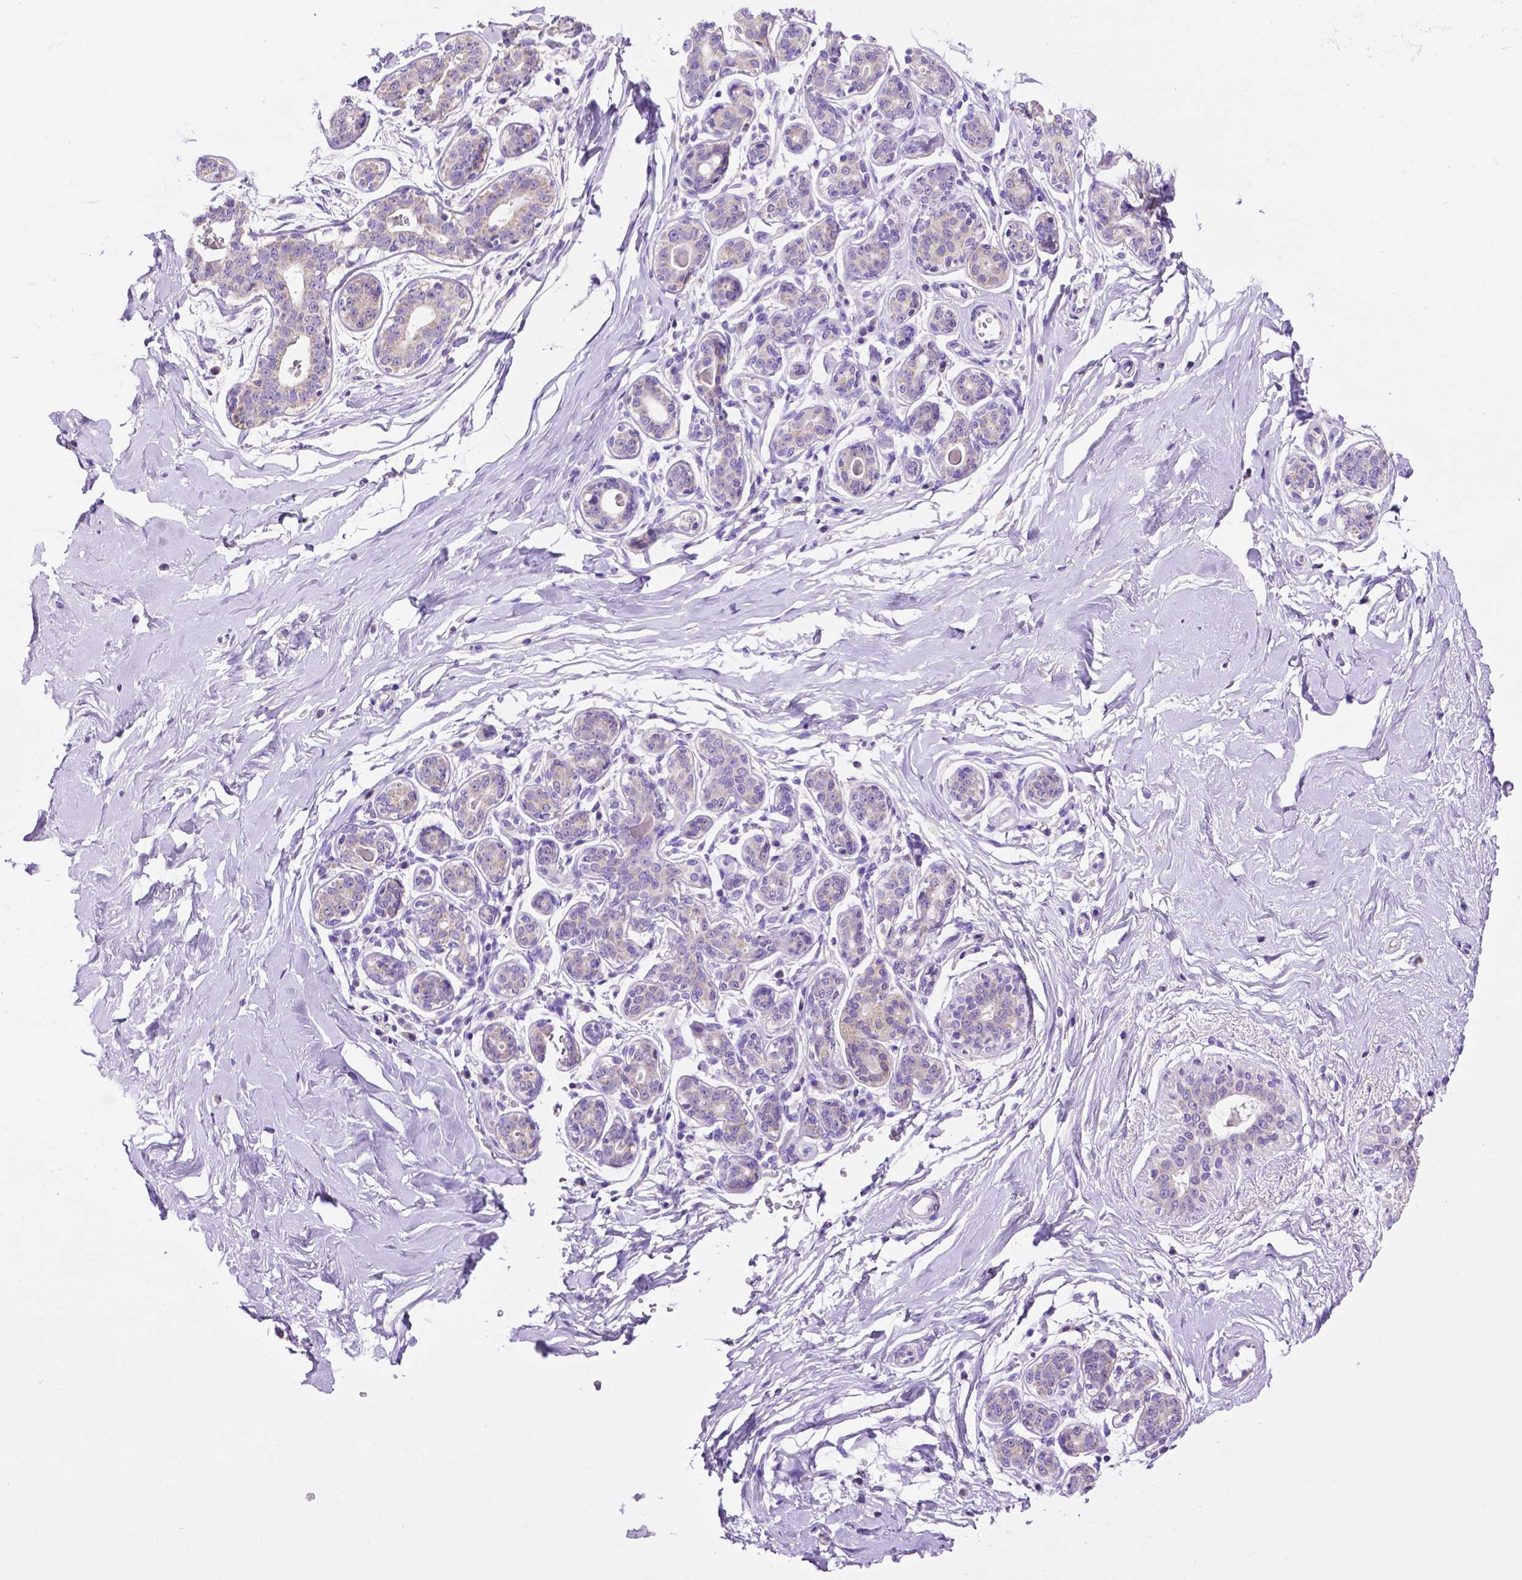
{"staining": {"intensity": "negative", "quantity": "none", "location": "none"}, "tissue": "breast", "cell_type": "Adipocytes", "image_type": "normal", "snomed": [{"axis": "morphology", "description": "Normal tissue, NOS"}, {"axis": "topography", "description": "Skin"}, {"axis": "topography", "description": "Breast"}], "caption": "Histopathology image shows no protein staining in adipocytes of benign breast. (DAB (3,3'-diaminobenzidine) immunohistochemistry (IHC), high magnification).", "gene": "PHYHIP", "patient": {"sex": "female", "age": 43}}